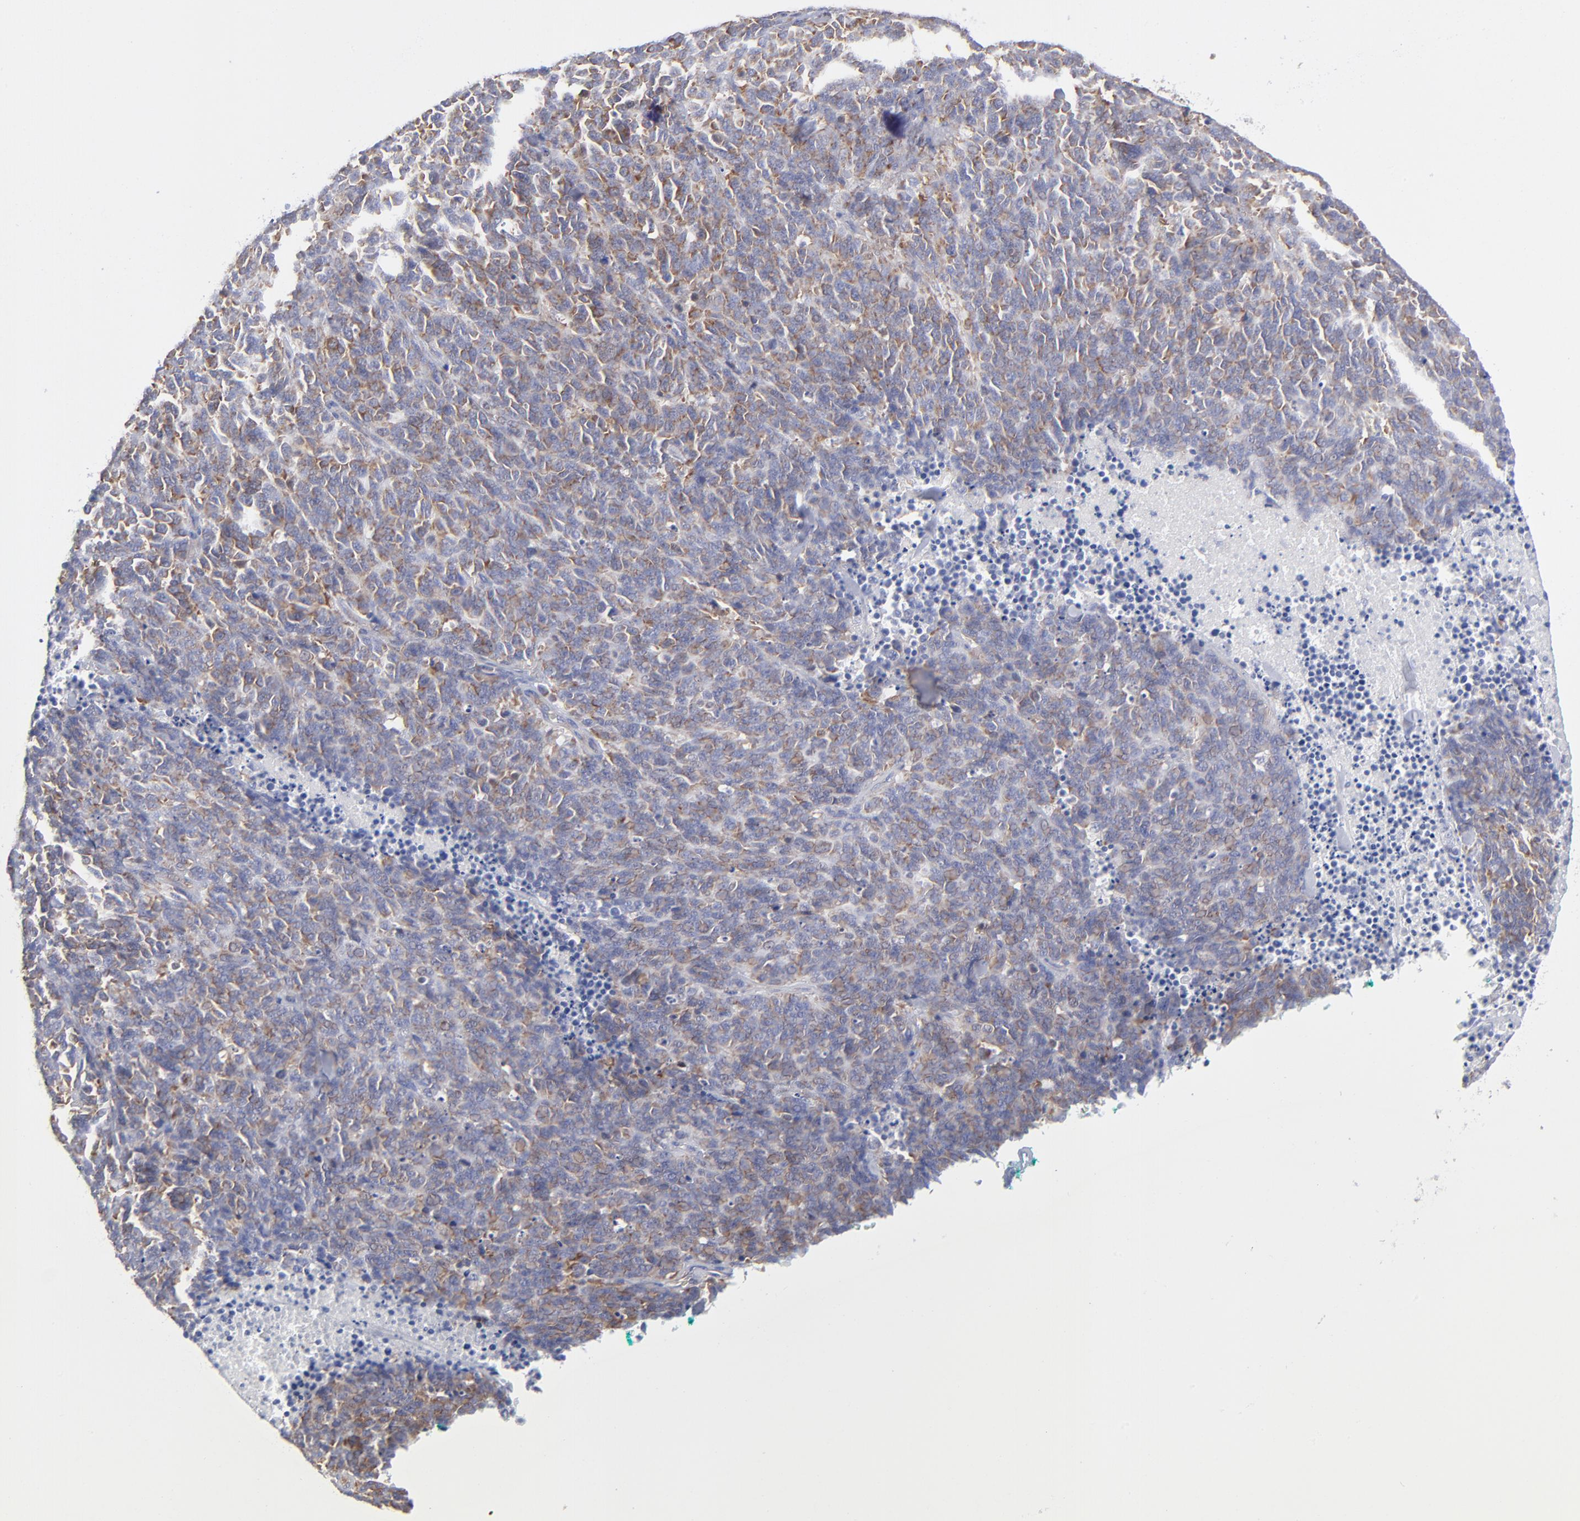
{"staining": {"intensity": "moderate", "quantity": ">75%", "location": "cytoplasmic/membranous"}, "tissue": "lung cancer", "cell_type": "Tumor cells", "image_type": "cancer", "snomed": [{"axis": "morphology", "description": "Neoplasm, malignant, NOS"}, {"axis": "topography", "description": "Lung"}], "caption": "Human lung neoplasm (malignant) stained with a protein marker demonstrates moderate staining in tumor cells.", "gene": "EIF2AK2", "patient": {"sex": "female", "age": 58}}